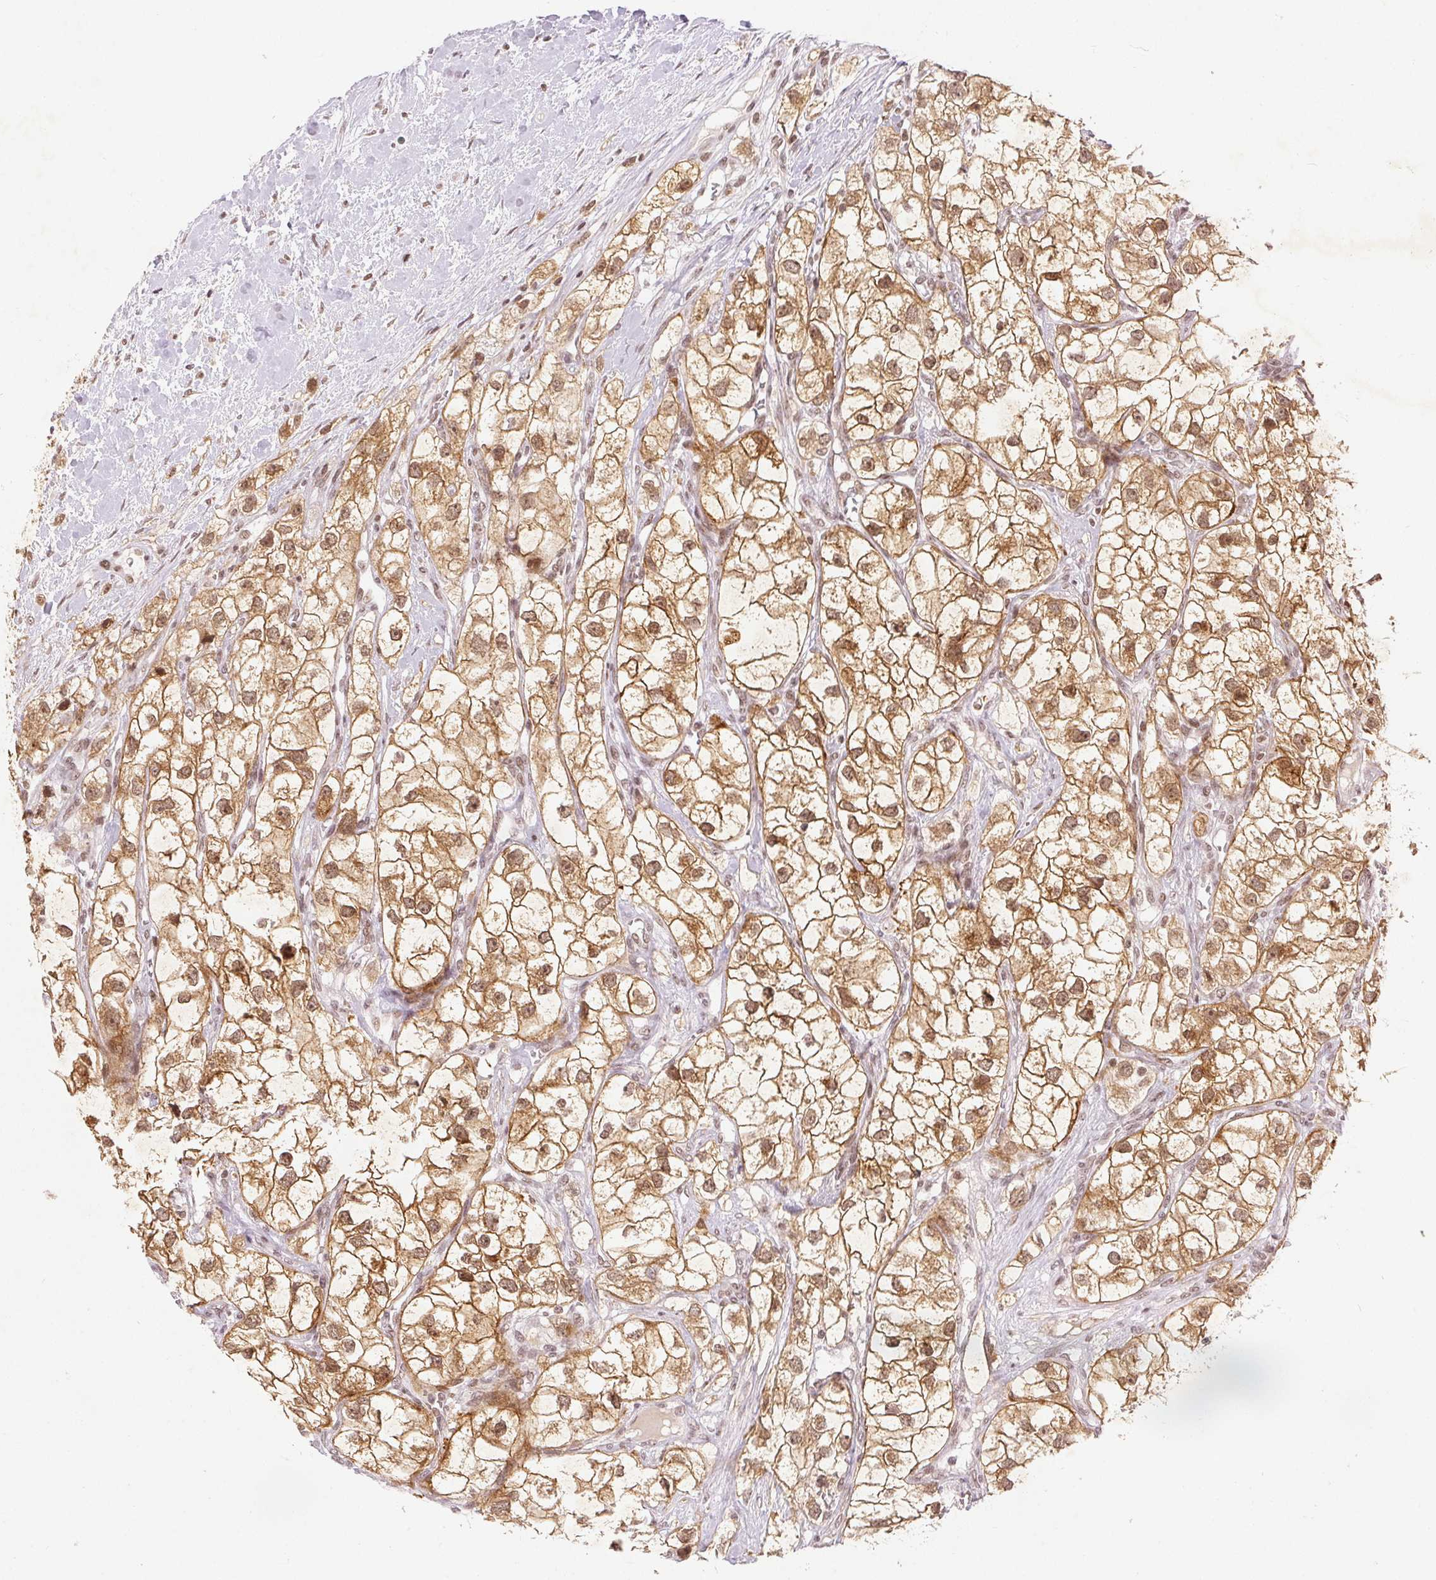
{"staining": {"intensity": "moderate", "quantity": ">75%", "location": "cytoplasmic/membranous,nuclear"}, "tissue": "renal cancer", "cell_type": "Tumor cells", "image_type": "cancer", "snomed": [{"axis": "morphology", "description": "Adenocarcinoma, NOS"}, {"axis": "topography", "description": "Kidney"}], "caption": "Immunohistochemical staining of human adenocarcinoma (renal) shows moderate cytoplasmic/membranous and nuclear protein expression in about >75% of tumor cells.", "gene": "DEK", "patient": {"sex": "male", "age": 59}}